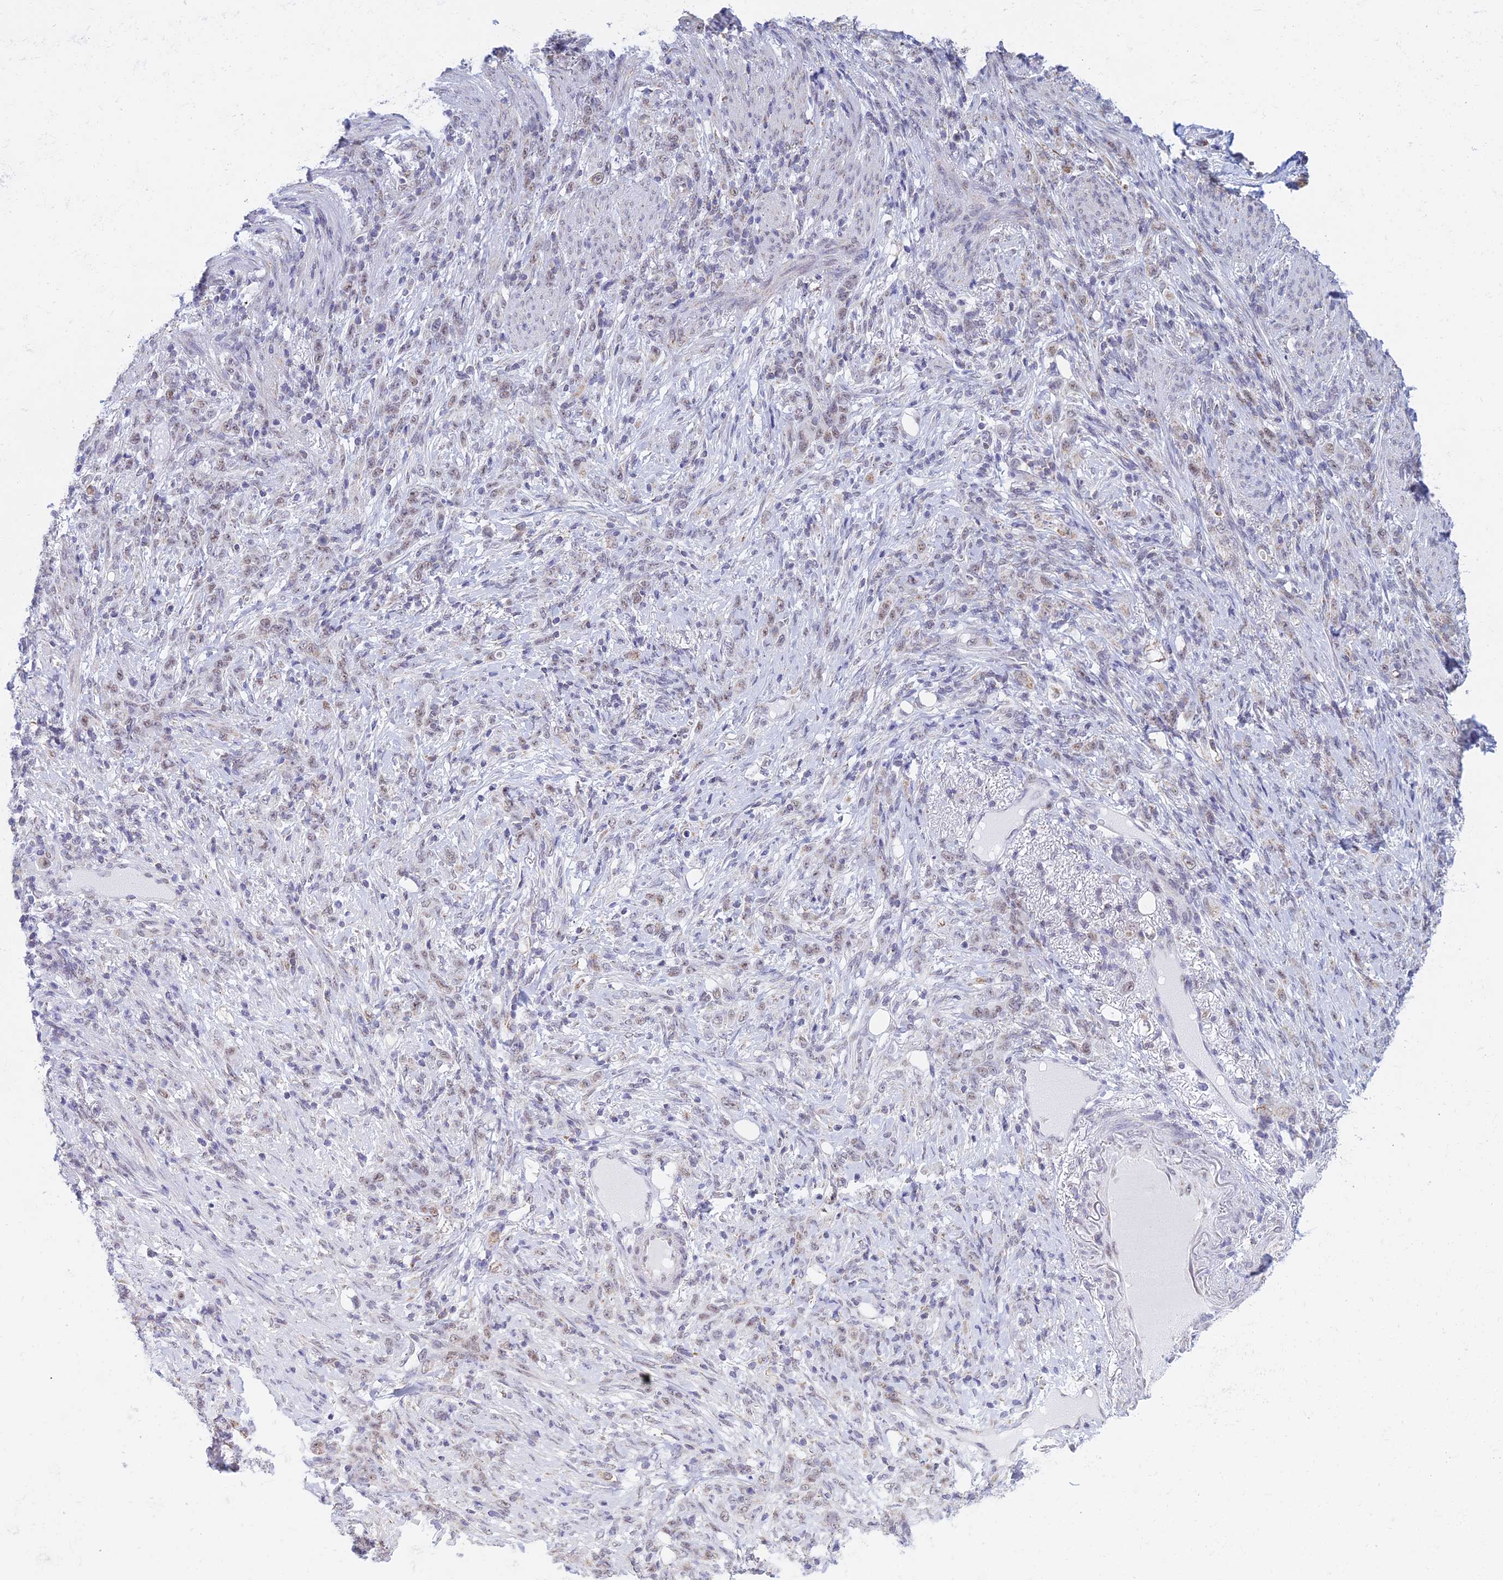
{"staining": {"intensity": "weak", "quantity": "25%-75%", "location": "nuclear"}, "tissue": "stomach cancer", "cell_type": "Tumor cells", "image_type": "cancer", "snomed": [{"axis": "morphology", "description": "Normal tissue, NOS"}, {"axis": "morphology", "description": "Adenocarcinoma, NOS"}, {"axis": "topography", "description": "Stomach"}], "caption": "The immunohistochemical stain labels weak nuclear staining in tumor cells of stomach adenocarcinoma tissue. (DAB = brown stain, brightfield microscopy at high magnification).", "gene": "KLF14", "patient": {"sex": "female", "age": 79}}